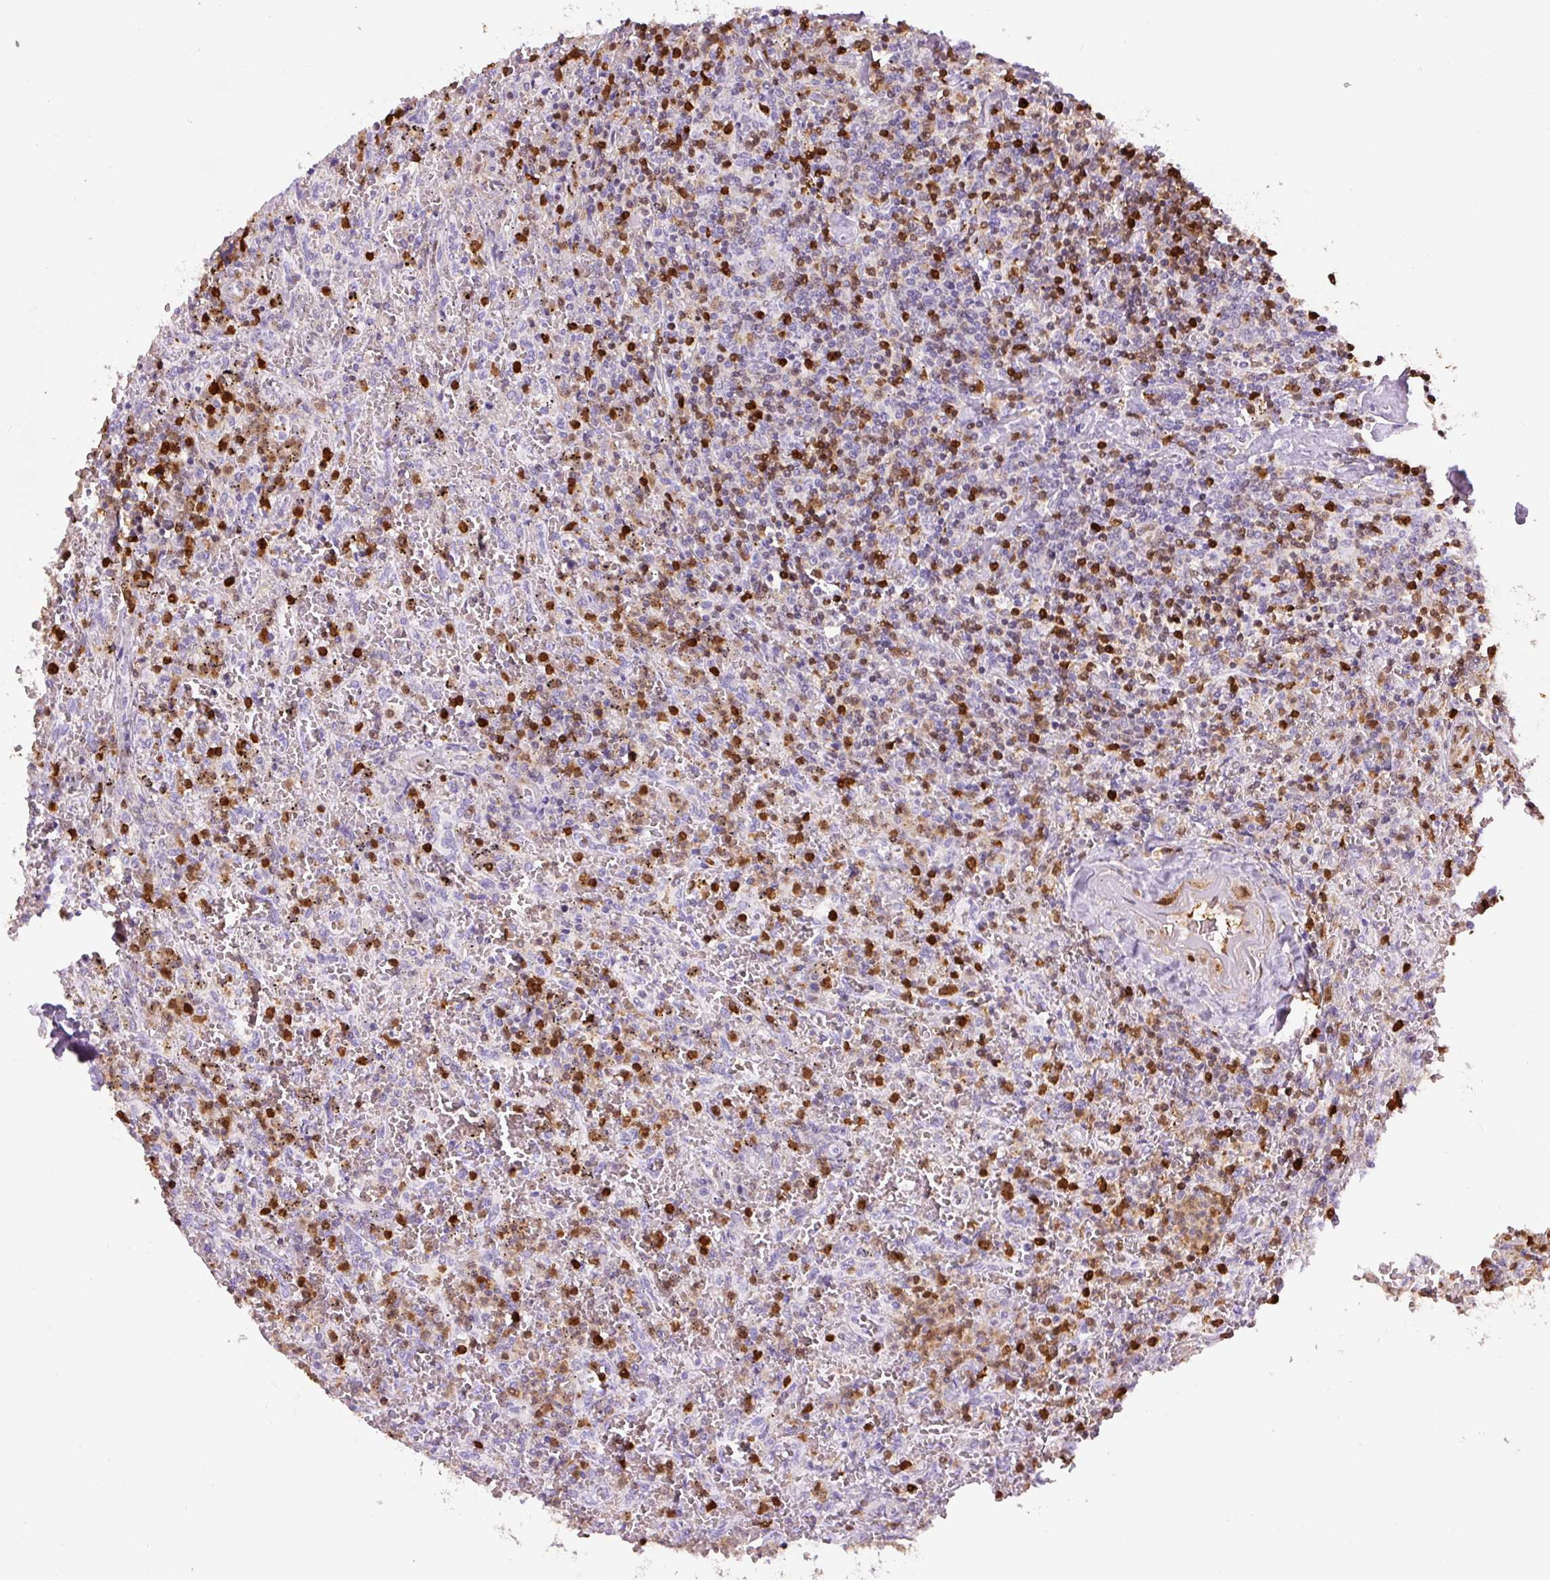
{"staining": {"intensity": "moderate", "quantity": "<25%", "location": "cytoplasmic/membranous,nuclear"}, "tissue": "lymphoma", "cell_type": "Tumor cells", "image_type": "cancer", "snomed": [{"axis": "morphology", "description": "Malignant lymphoma, non-Hodgkin's type, Low grade"}, {"axis": "topography", "description": "Spleen"}], "caption": "Lymphoma tissue exhibits moderate cytoplasmic/membranous and nuclear expression in about <25% of tumor cells, visualized by immunohistochemistry.", "gene": "S100A4", "patient": {"sex": "female", "age": 64}}